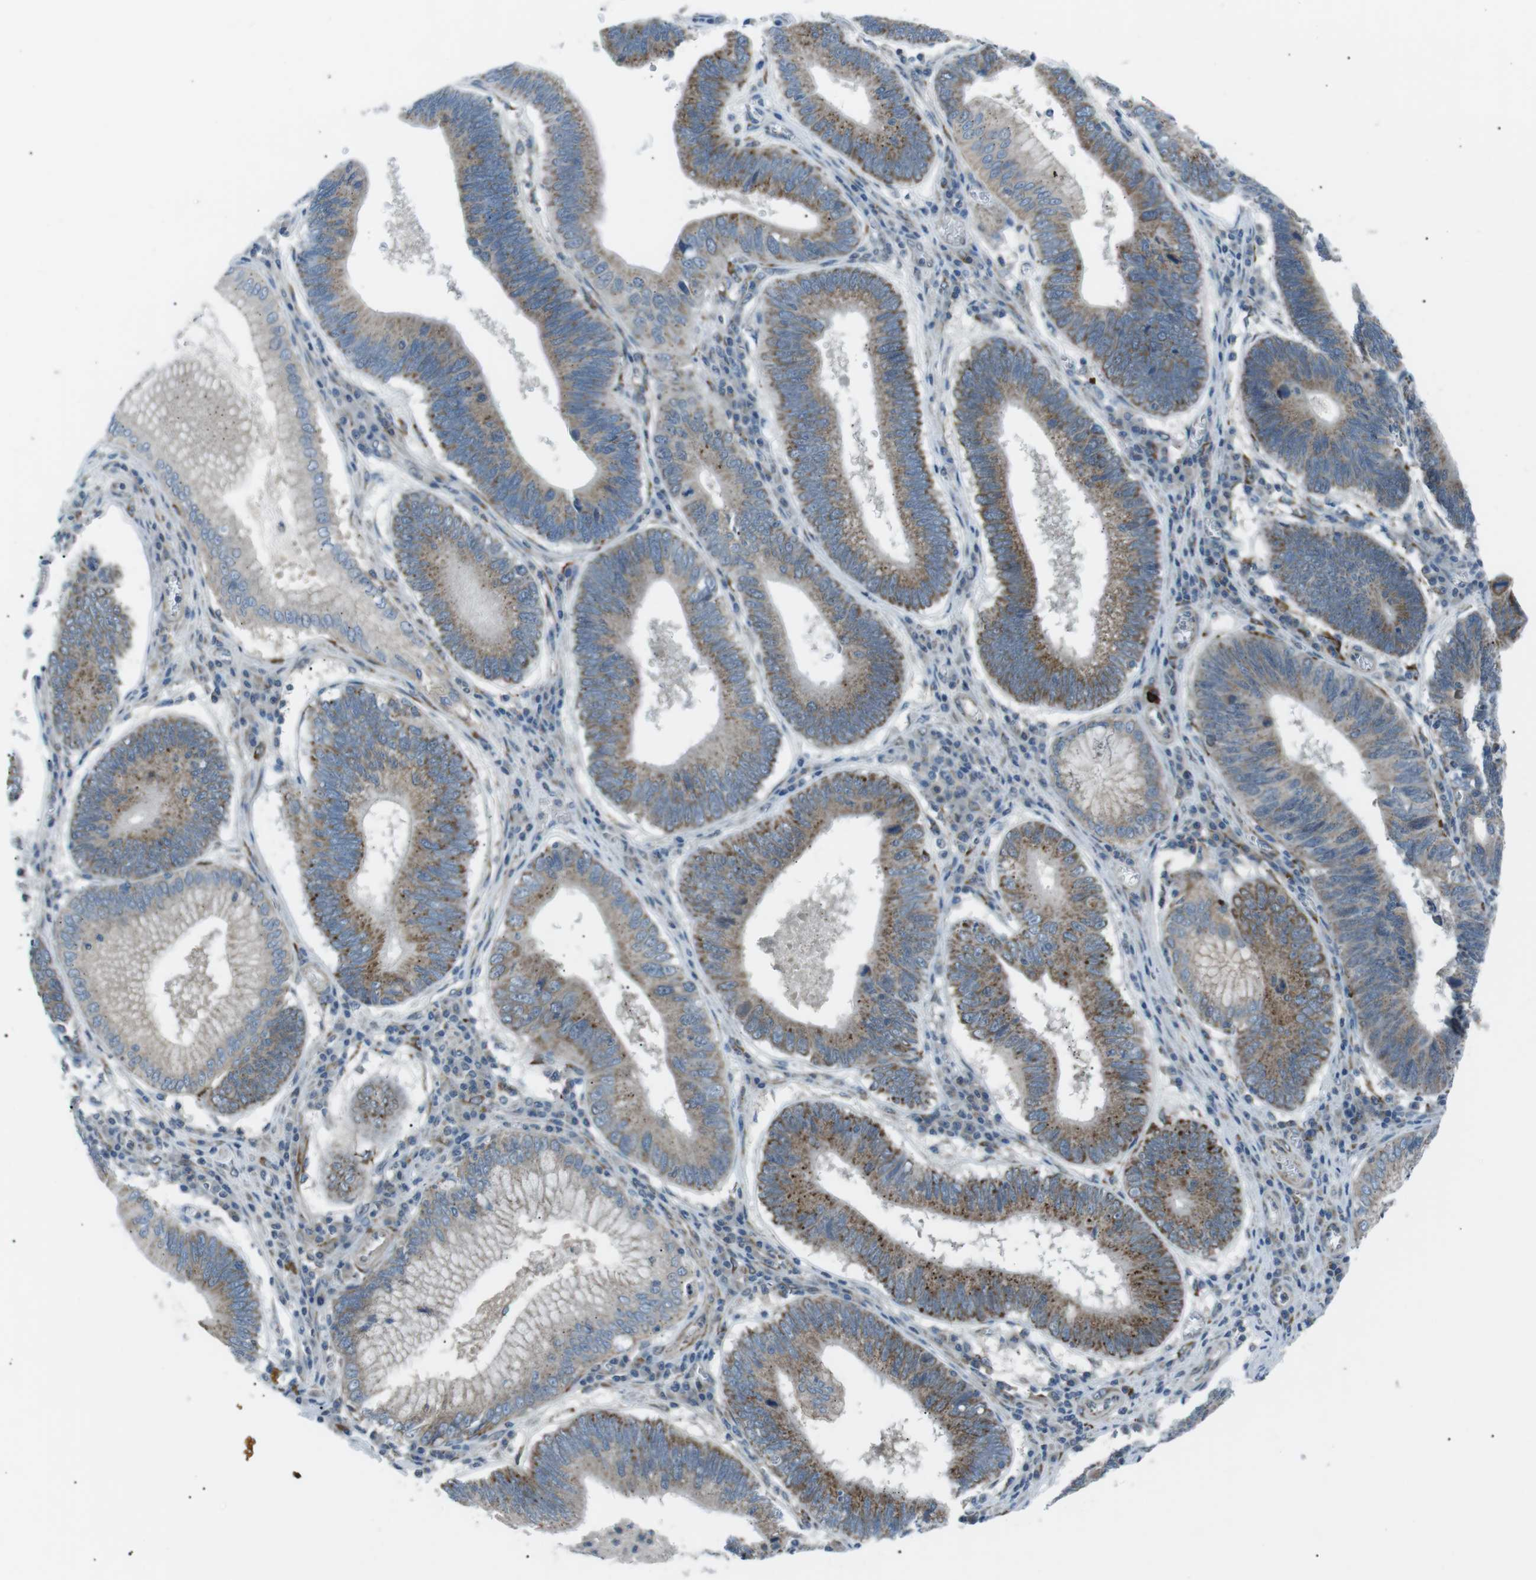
{"staining": {"intensity": "moderate", "quantity": ">75%", "location": "cytoplasmic/membranous"}, "tissue": "stomach cancer", "cell_type": "Tumor cells", "image_type": "cancer", "snomed": [{"axis": "morphology", "description": "Adenocarcinoma, NOS"}, {"axis": "topography", "description": "Stomach"}], "caption": "Immunohistochemistry (IHC) staining of stomach cancer (adenocarcinoma), which exhibits medium levels of moderate cytoplasmic/membranous positivity in approximately >75% of tumor cells indicating moderate cytoplasmic/membranous protein expression. The staining was performed using DAB (3,3'-diaminobenzidine) (brown) for protein detection and nuclei were counterstained in hematoxylin (blue).", "gene": "ARID5B", "patient": {"sex": "male", "age": 59}}